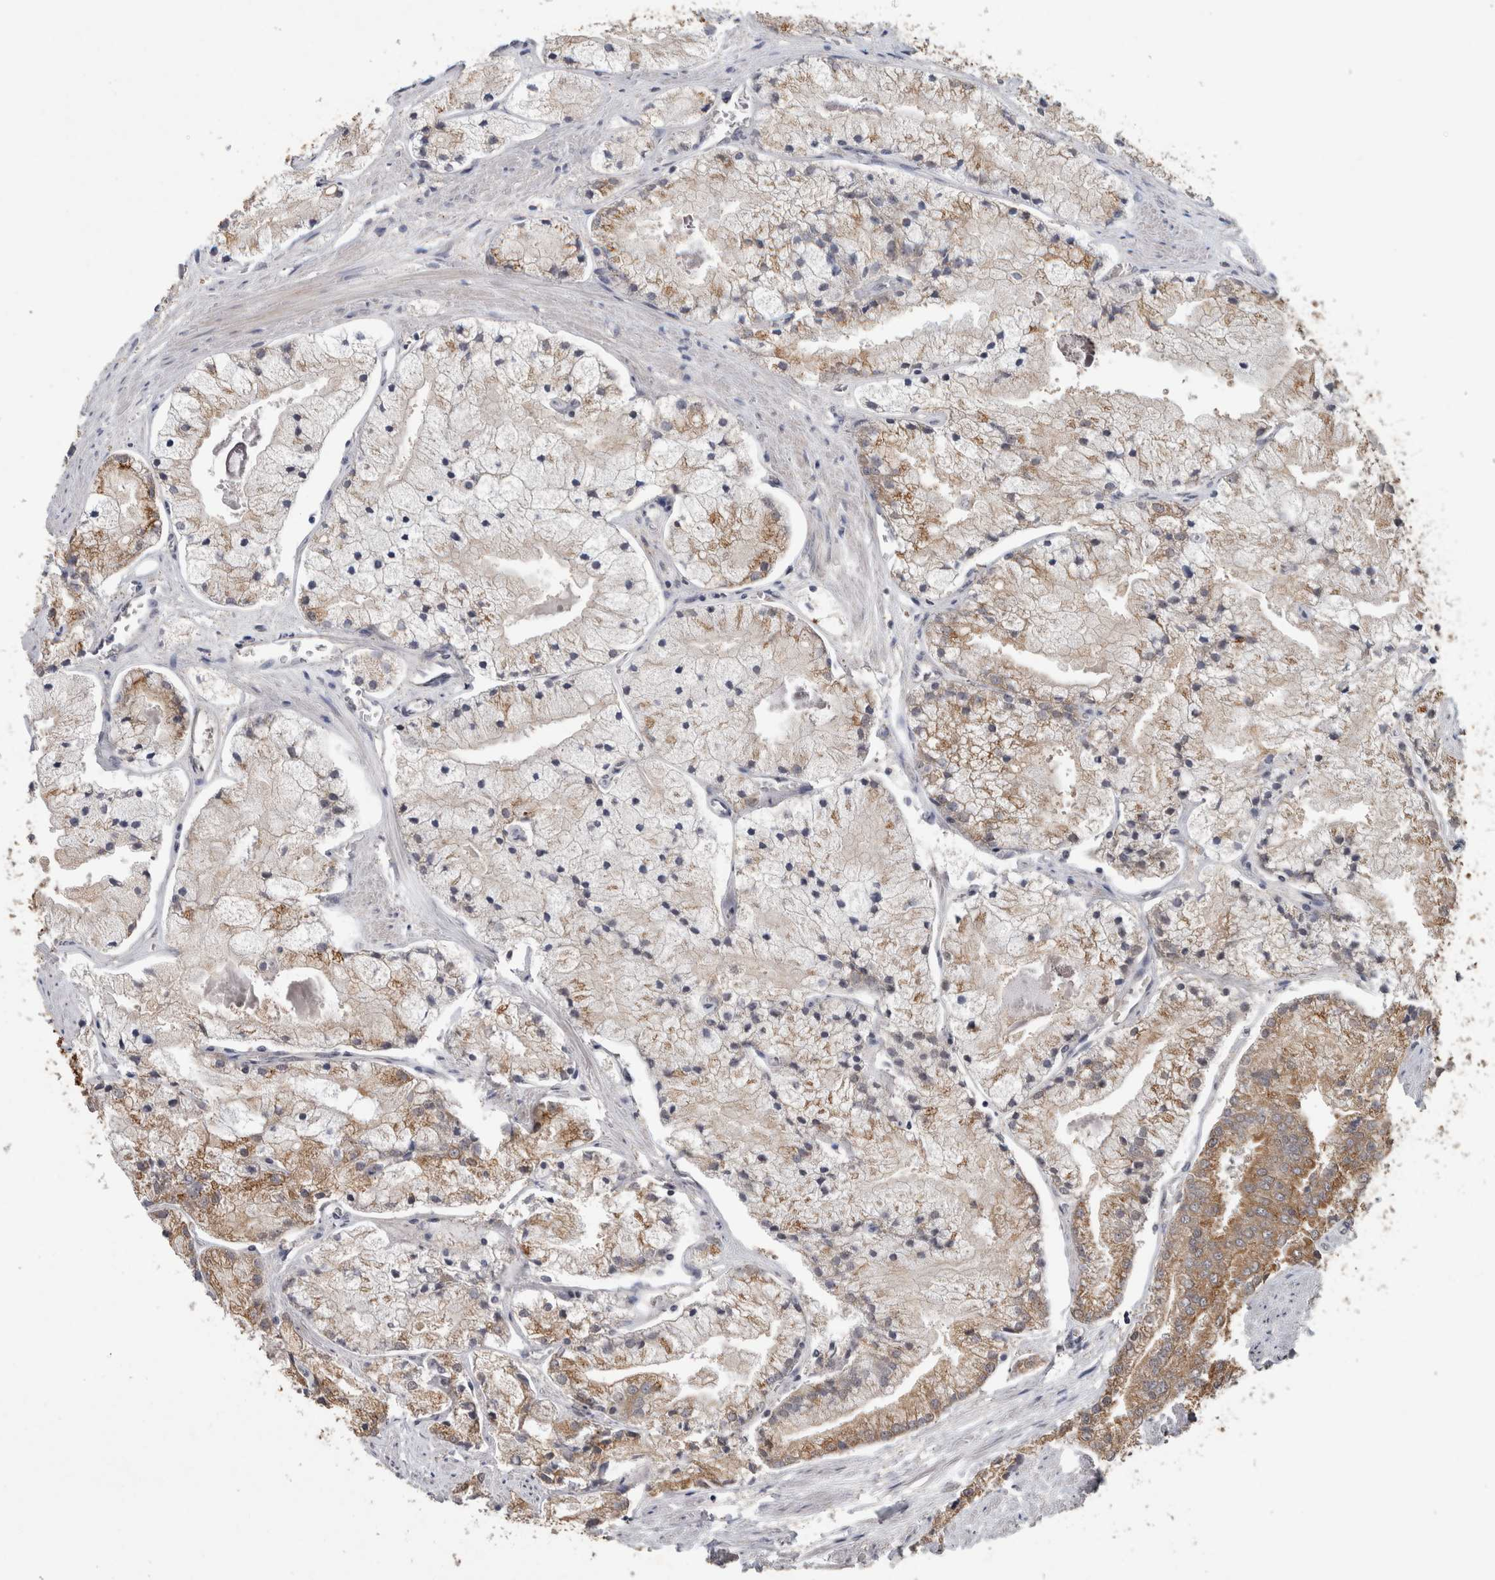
{"staining": {"intensity": "moderate", "quantity": "<25%", "location": "cytoplasmic/membranous"}, "tissue": "prostate cancer", "cell_type": "Tumor cells", "image_type": "cancer", "snomed": [{"axis": "morphology", "description": "Adenocarcinoma, High grade"}, {"axis": "topography", "description": "Prostate"}], "caption": "The micrograph exhibits a brown stain indicating the presence of a protein in the cytoplasmic/membranous of tumor cells in prostate cancer.", "gene": "RHPN1", "patient": {"sex": "male", "age": 50}}